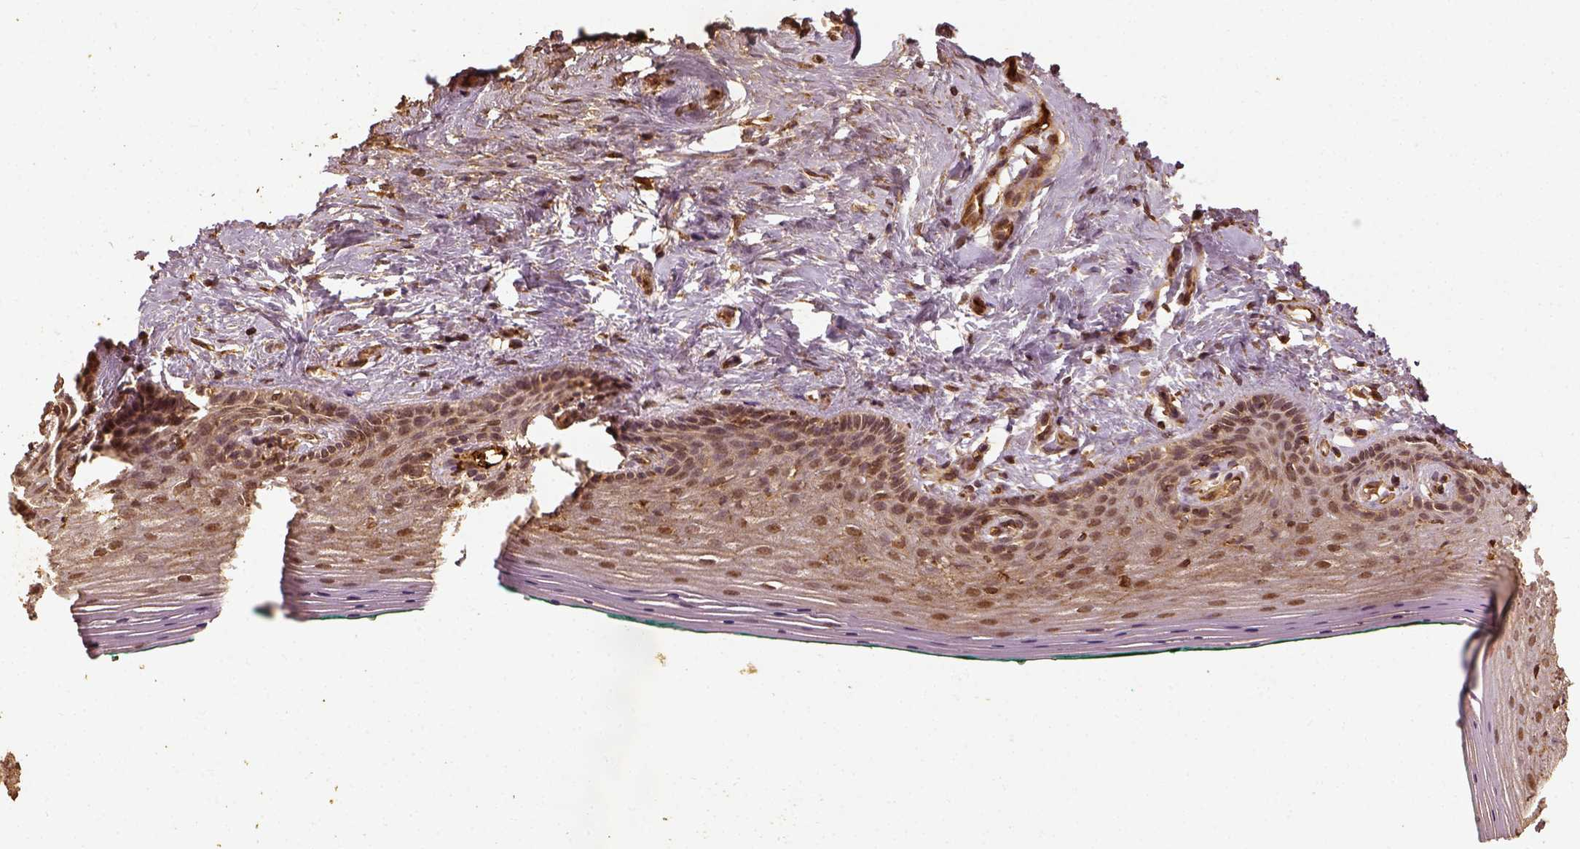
{"staining": {"intensity": "moderate", "quantity": "25%-75%", "location": "cytoplasmic/membranous,nuclear"}, "tissue": "vagina", "cell_type": "Squamous epithelial cells", "image_type": "normal", "snomed": [{"axis": "morphology", "description": "Normal tissue, NOS"}, {"axis": "topography", "description": "Vagina"}], "caption": "High-magnification brightfield microscopy of benign vagina stained with DAB (brown) and counterstained with hematoxylin (blue). squamous epithelial cells exhibit moderate cytoplasmic/membranous,nuclear positivity is identified in approximately25%-75% of cells.", "gene": "VEGFA", "patient": {"sex": "female", "age": 45}}